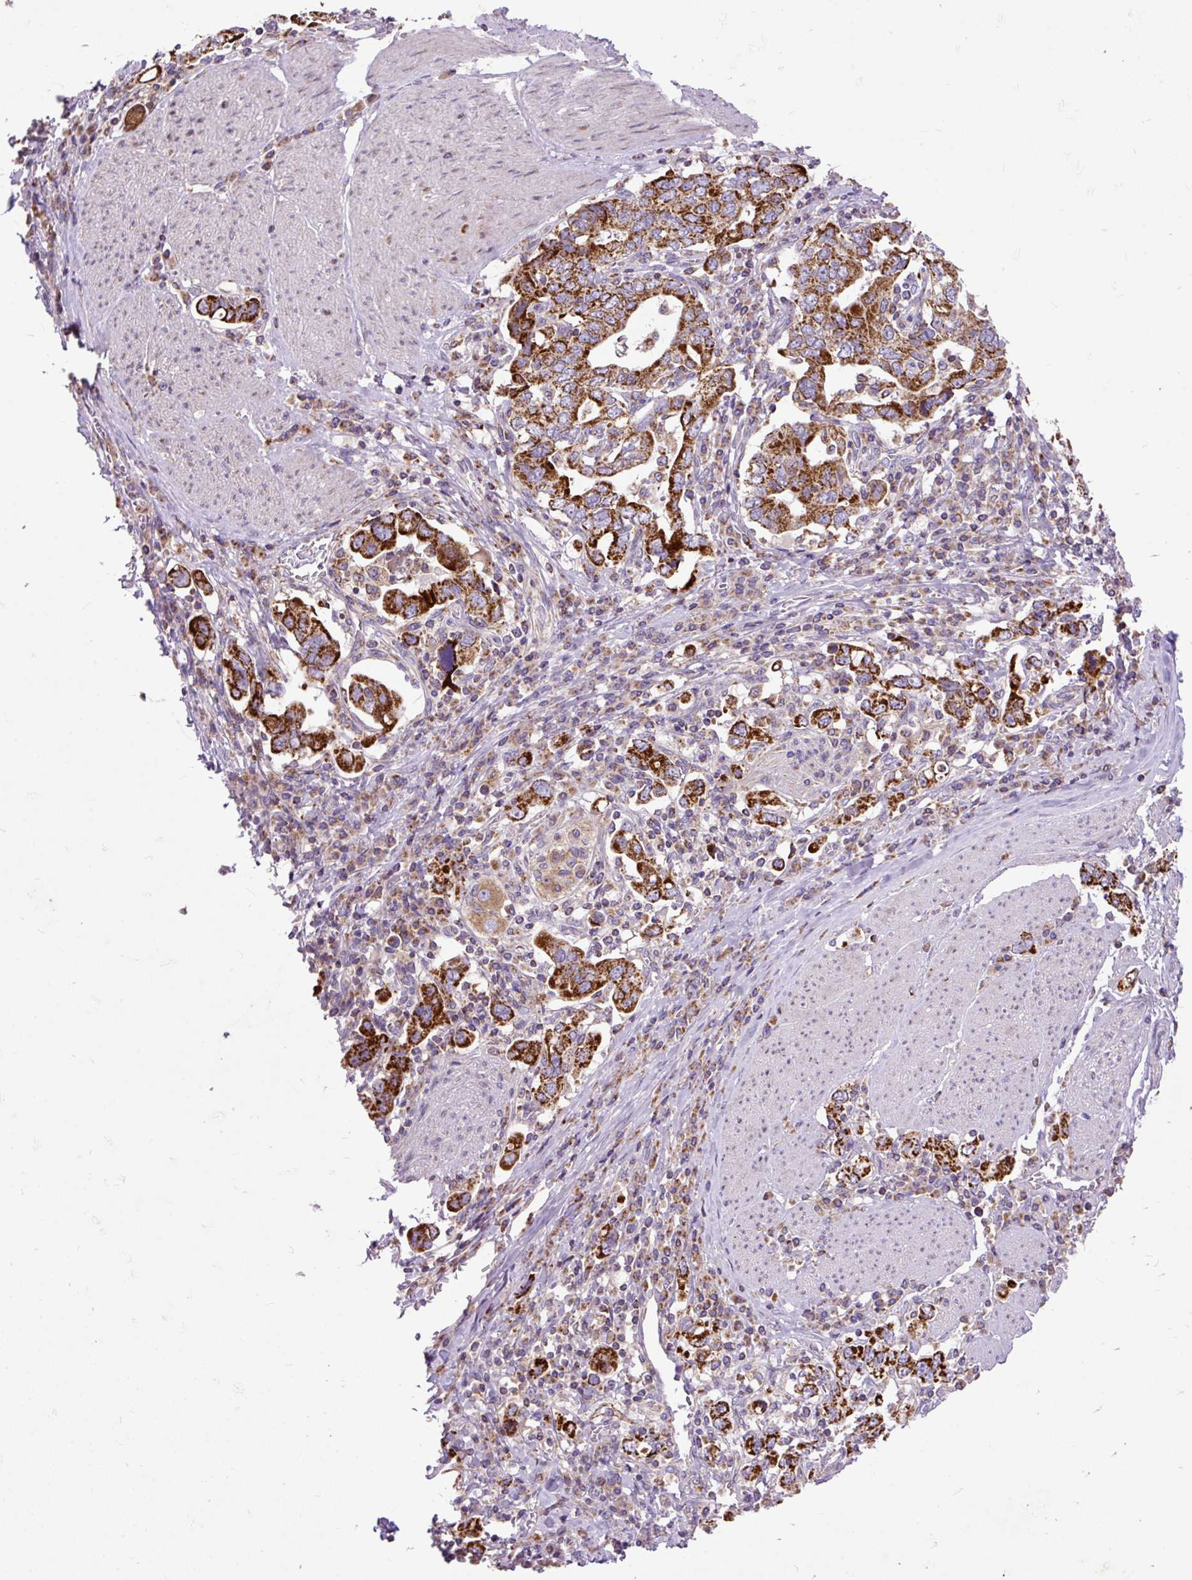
{"staining": {"intensity": "strong", "quantity": ">75%", "location": "cytoplasmic/membranous"}, "tissue": "stomach cancer", "cell_type": "Tumor cells", "image_type": "cancer", "snomed": [{"axis": "morphology", "description": "Adenocarcinoma, NOS"}, {"axis": "topography", "description": "Stomach, upper"}, {"axis": "topography", "description": "Stomach"}], "caption": "High-magnification brightfield microscopy of stomach adenocarcinoma stained with DAB (brown) and counterstained with hematoxylin (blue). tumor cells exhibit strong cytoplasmic/membranous expression is appreciated in approximately>75% of cells.", "gene": "TOMM40", "patient": {"sex": "male", "age": 62}}